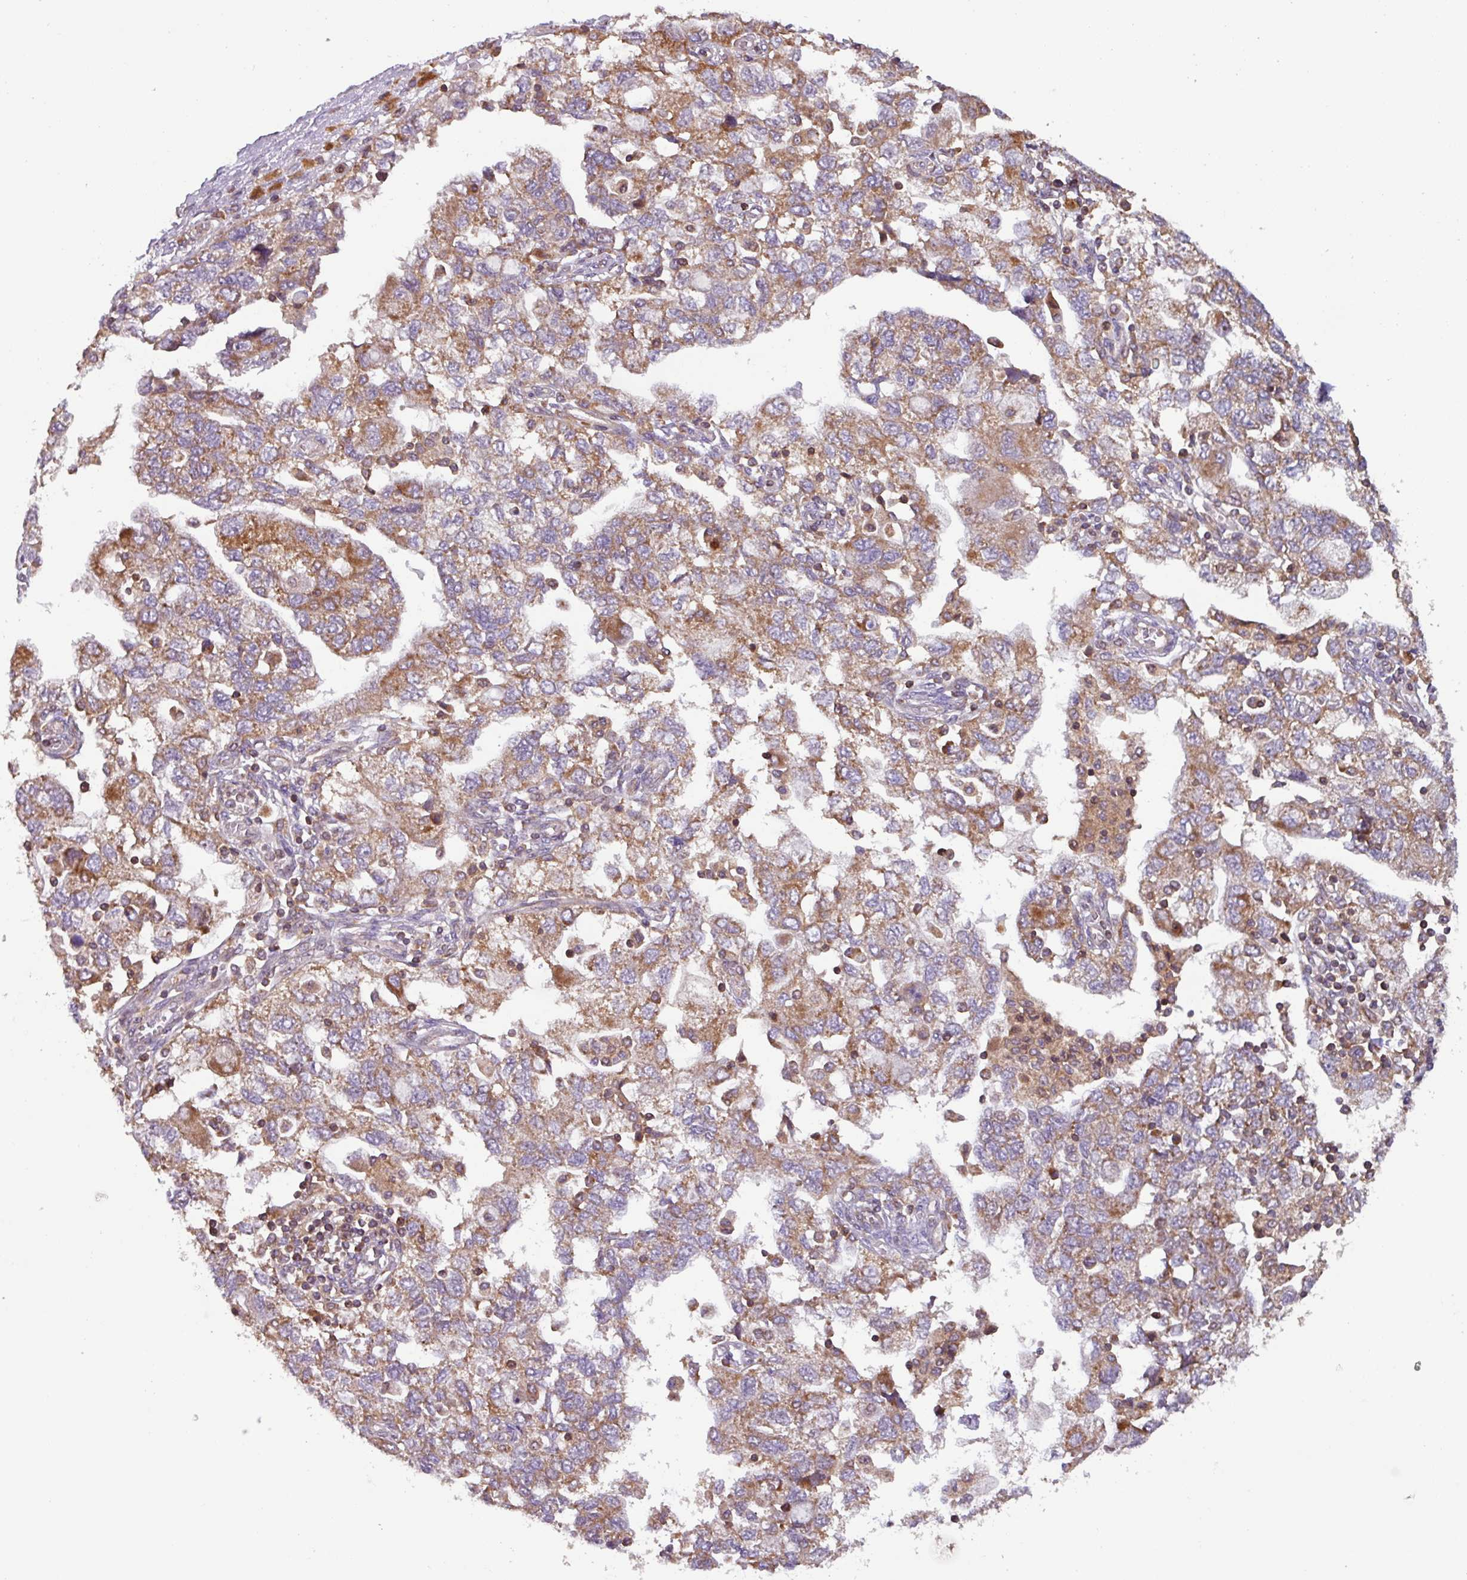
{"staining": {"intensity": "moderate", "quantity": ">75%", "location": "cytoplasmic/membranous"}, "tissue": "ovarian cancer", "cell_type": "Tumor cells", "image_type": "cancer", "snomed": [{"axis": "morphology", "description": "Carcinoma, NOS"}, {"axis": "morphology", "description": "Cystadenocarcinoma, serous, NOS"}, {"axis": "topography", "description": "Ovary"}], "caption": "High-power microscopy captured an immunohistochemistry photomicrograph of serous cystadenocarcinoma (ovarian), revealing moderate cytoplasmic/membranous positivity in about >75% of tumor cells.", "gene": "PLEKHD1", "patient": {"sex": "female", "age": 69}}